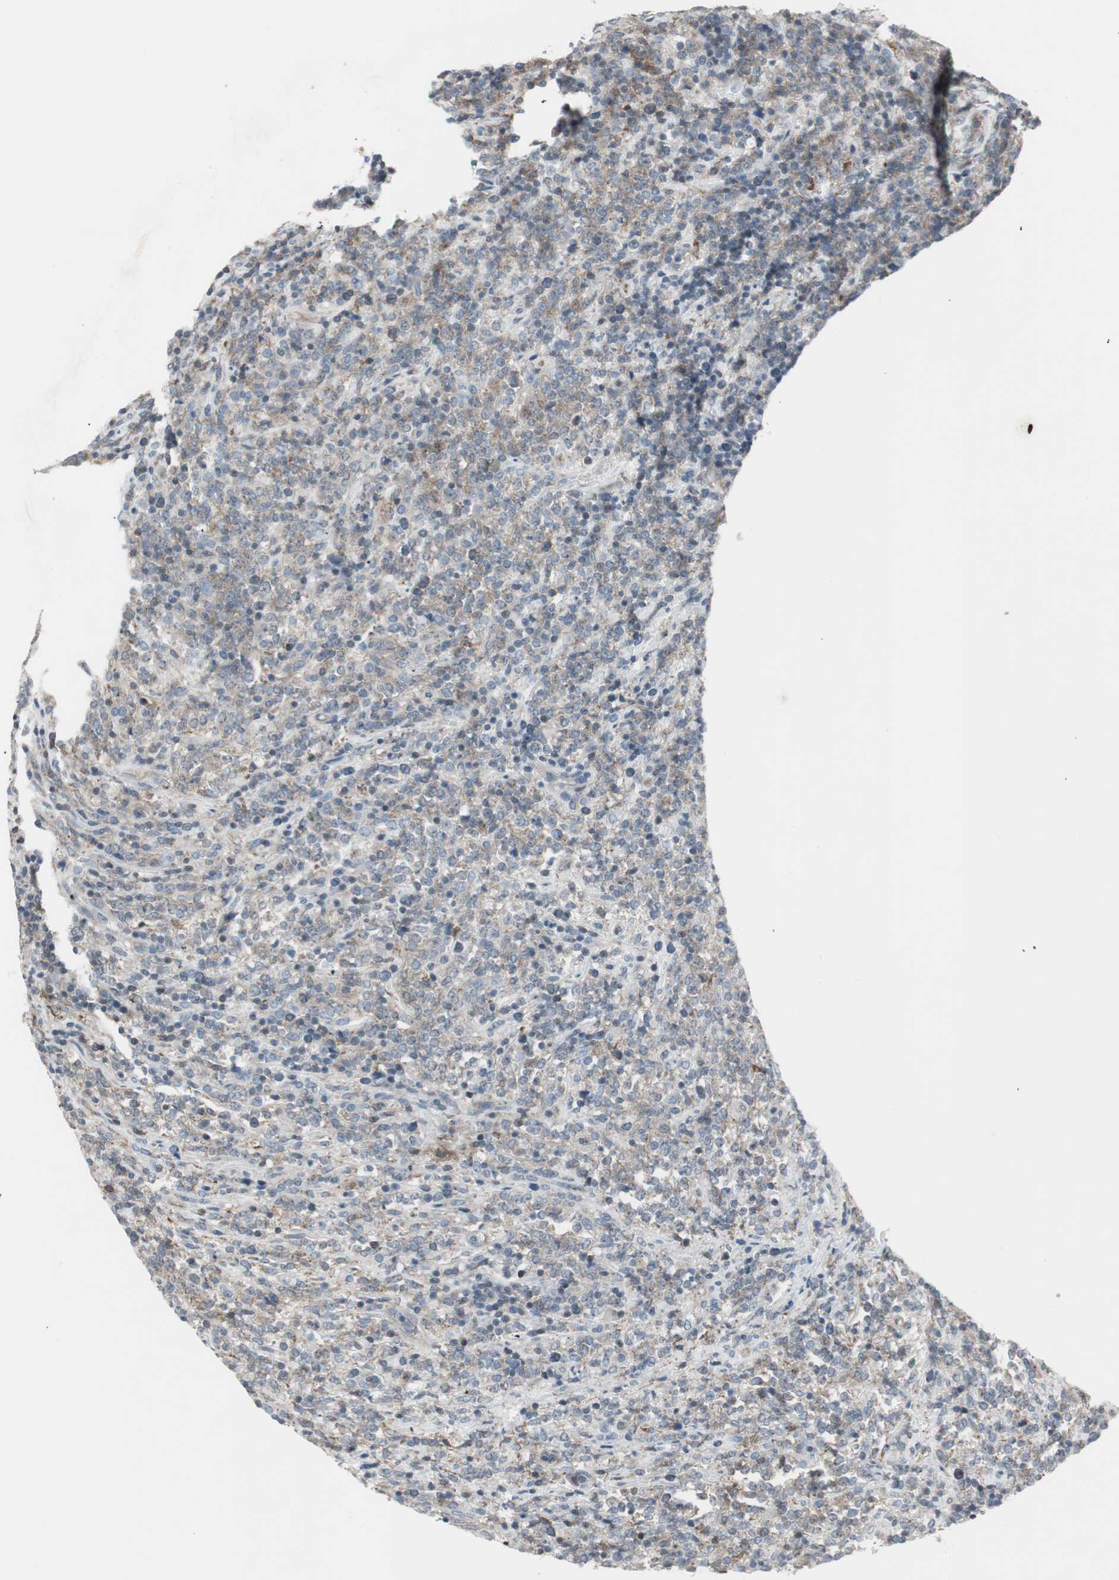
{"staining": {"intensity": "weak", "quantity": "25%-75%", "location": "cytoplasmic/membranous"}, "tissue": "lymphoma", "cell_type": "Tumor cells", "image_type": "cancer", "snomed": [{"axis": "morphology", "description": "Malignant lymphoma, non-Hodgkin's type, High grade"}, {"axis": "topography", "description": "Soft tissue"}], "caption": "Immunohistochemical staining of human high-grade malignant lymphoma, non-Hodgkin's type displays low levels of weak cytoplasmic/membranous positivity in approximately 25%-75% of tumor cells.", "gene": "MAP4K4", "patient": {"sex": "male", "age": 18}}